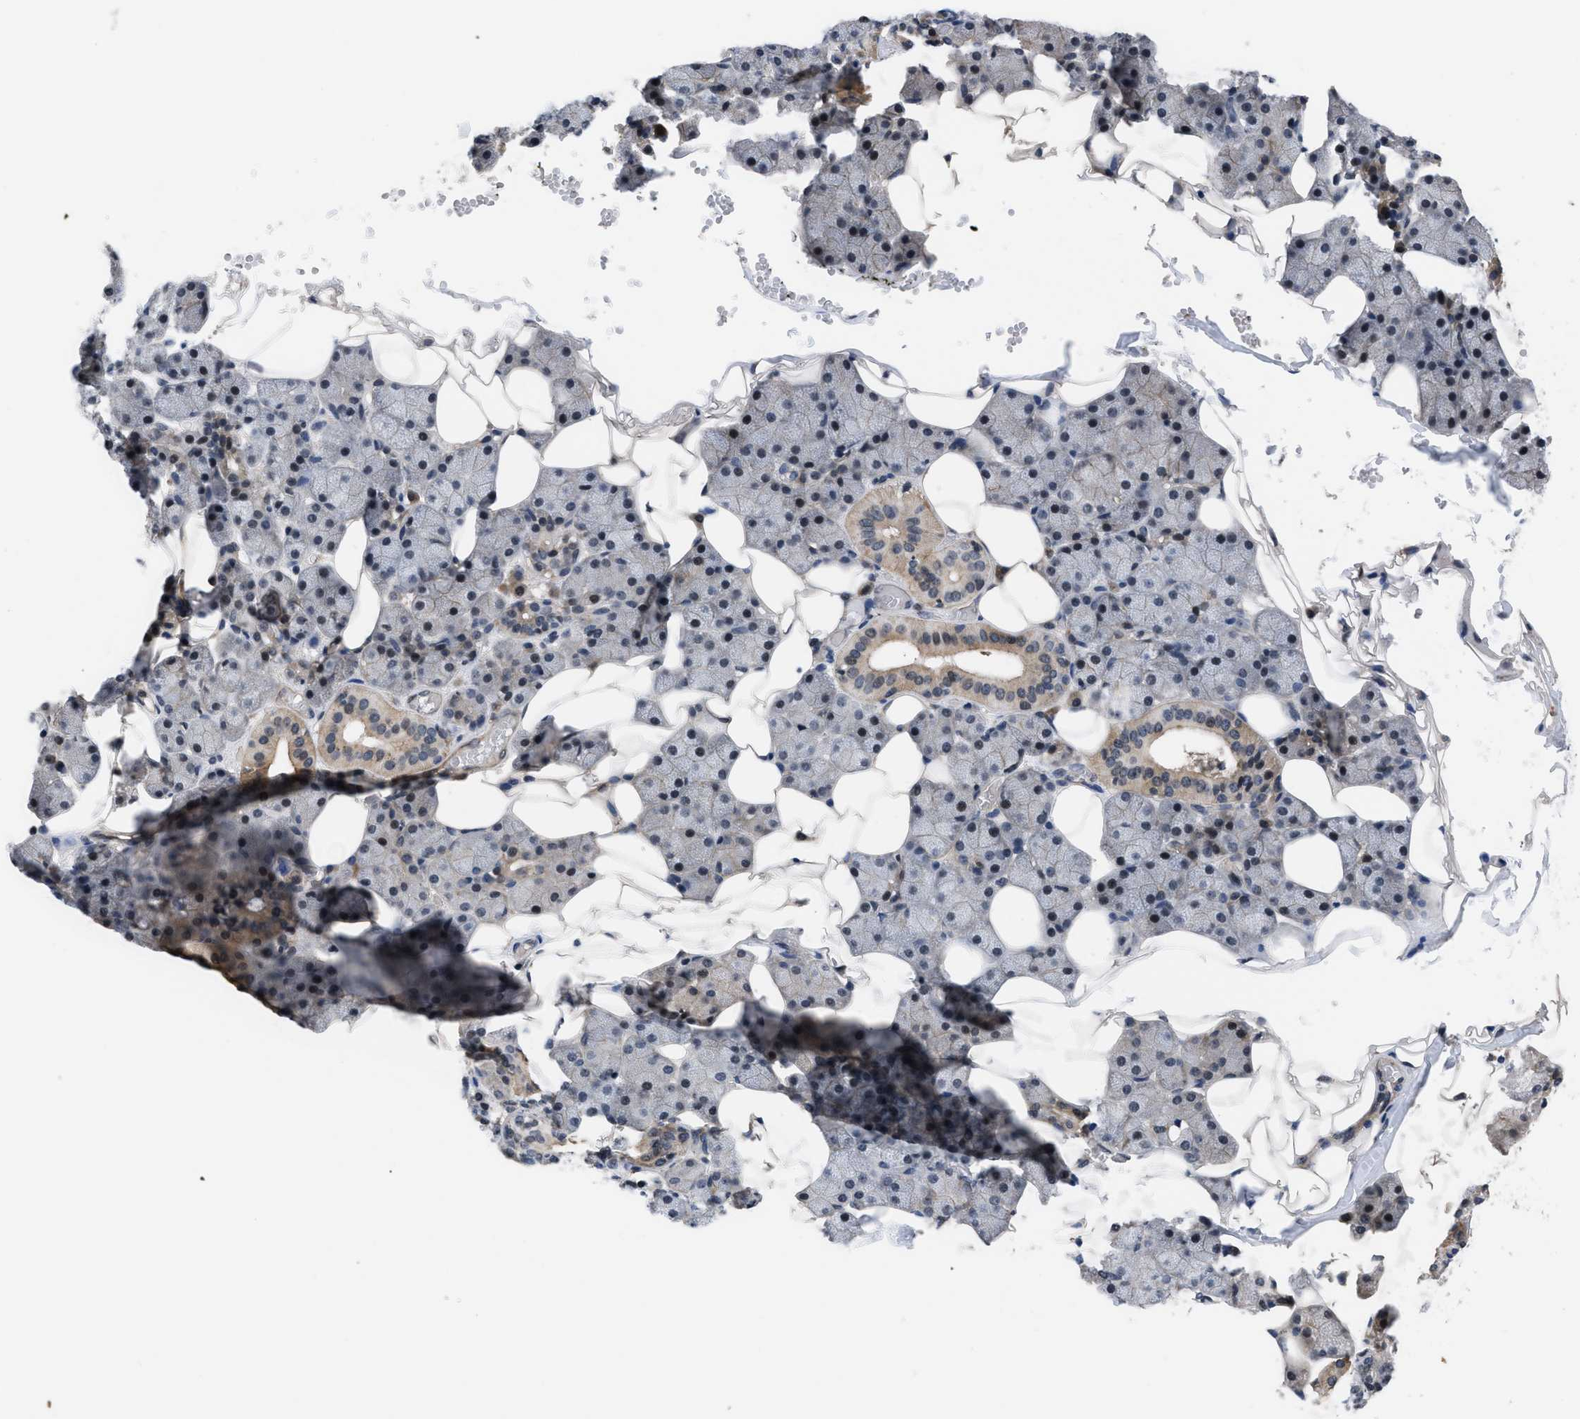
{"staining": {"intensity": "weak", "quantity": "<25%", "location": "cytoplasmic/membranous"}, "tissue": "salivary gland", "cell_type": "Glandular cells", "image_type": "normal", "snomed": [{"axis": "morphology", "description": "Normal tissue, NOS"}, {"axis": "topography", "description": "Salivary gland"}], "caption": "Micrograph shows no protein positivity in glandular cells of normal salivary gland. (DAB immunohistochemistry, high magnification).", "gene": "DNAJC14", "patient": {"sex": "female", "age": 33}}